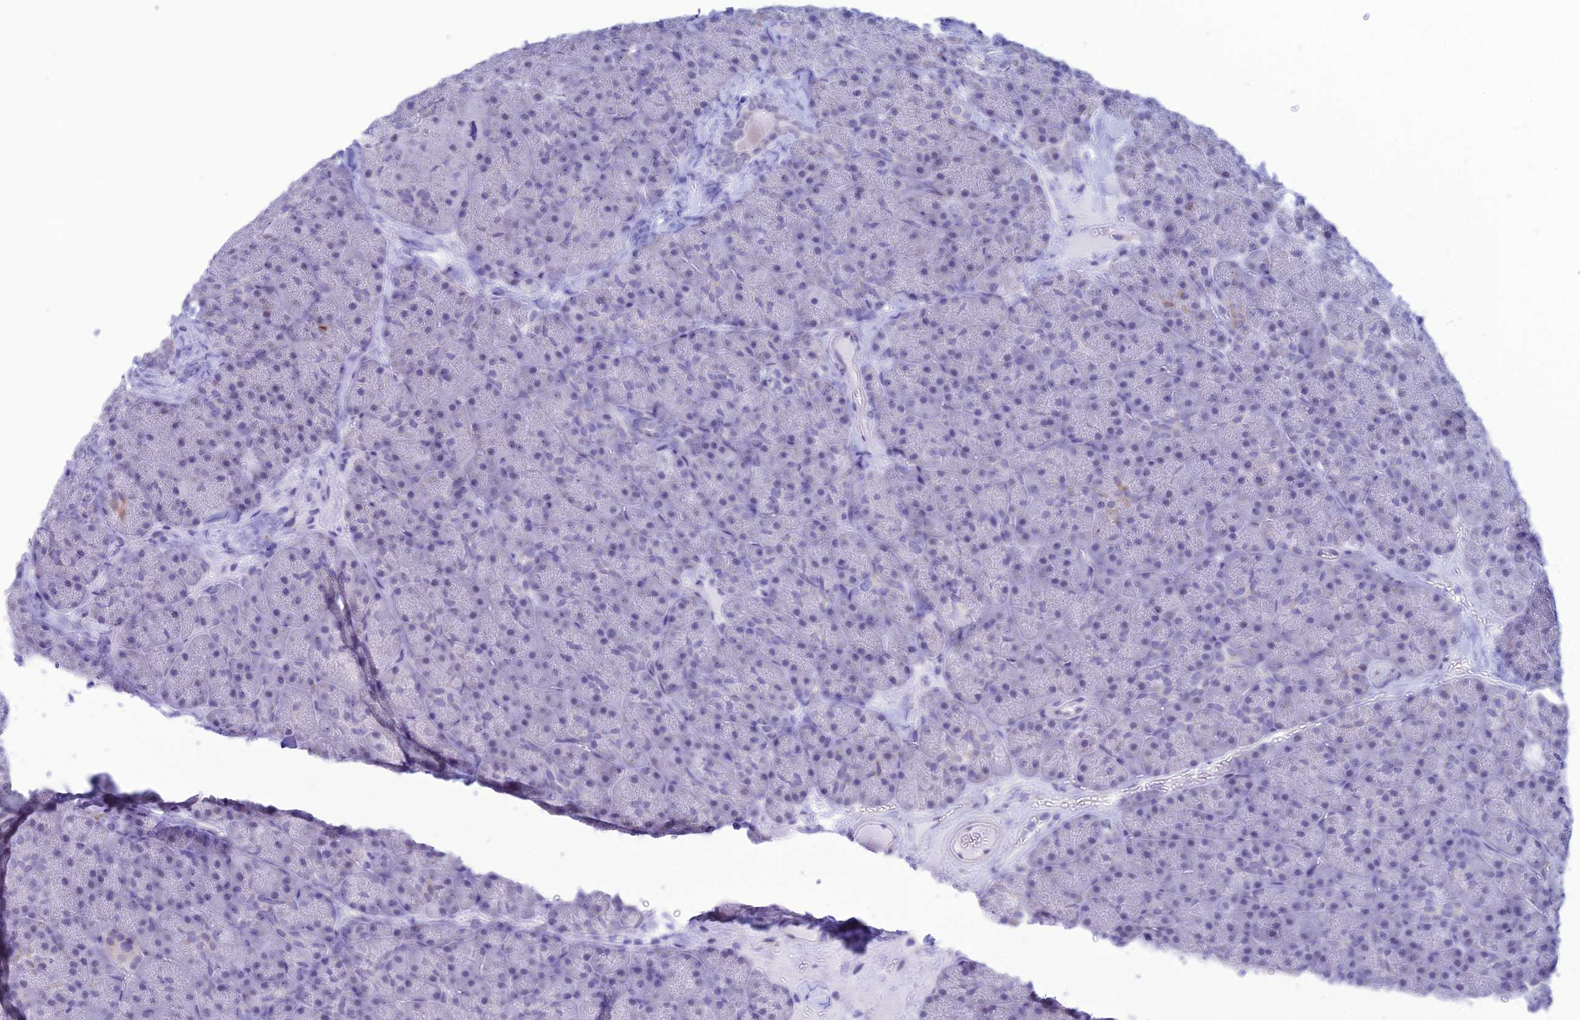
{"staining": {"intensity": "moderate", "quantity": "<25%", "location": "cytoplasmic/membranous"}, "tissue": "pancreas", "cell_type": "Exocrine glandular cells", "image_type": "normal", "snomed": [{"axis": "morphology", "description": "Normal tissue, NOS"}, {"axis": "topography", "description": "Pancreas"}], "caption": "Exocrine glandular cells reveal low levels of moderate cytoplasmic/membranous expression in about <25% of cells in benign human pancreas.", "gene": "CFAP210", "patient": {"sex": "male", "age": 36}}